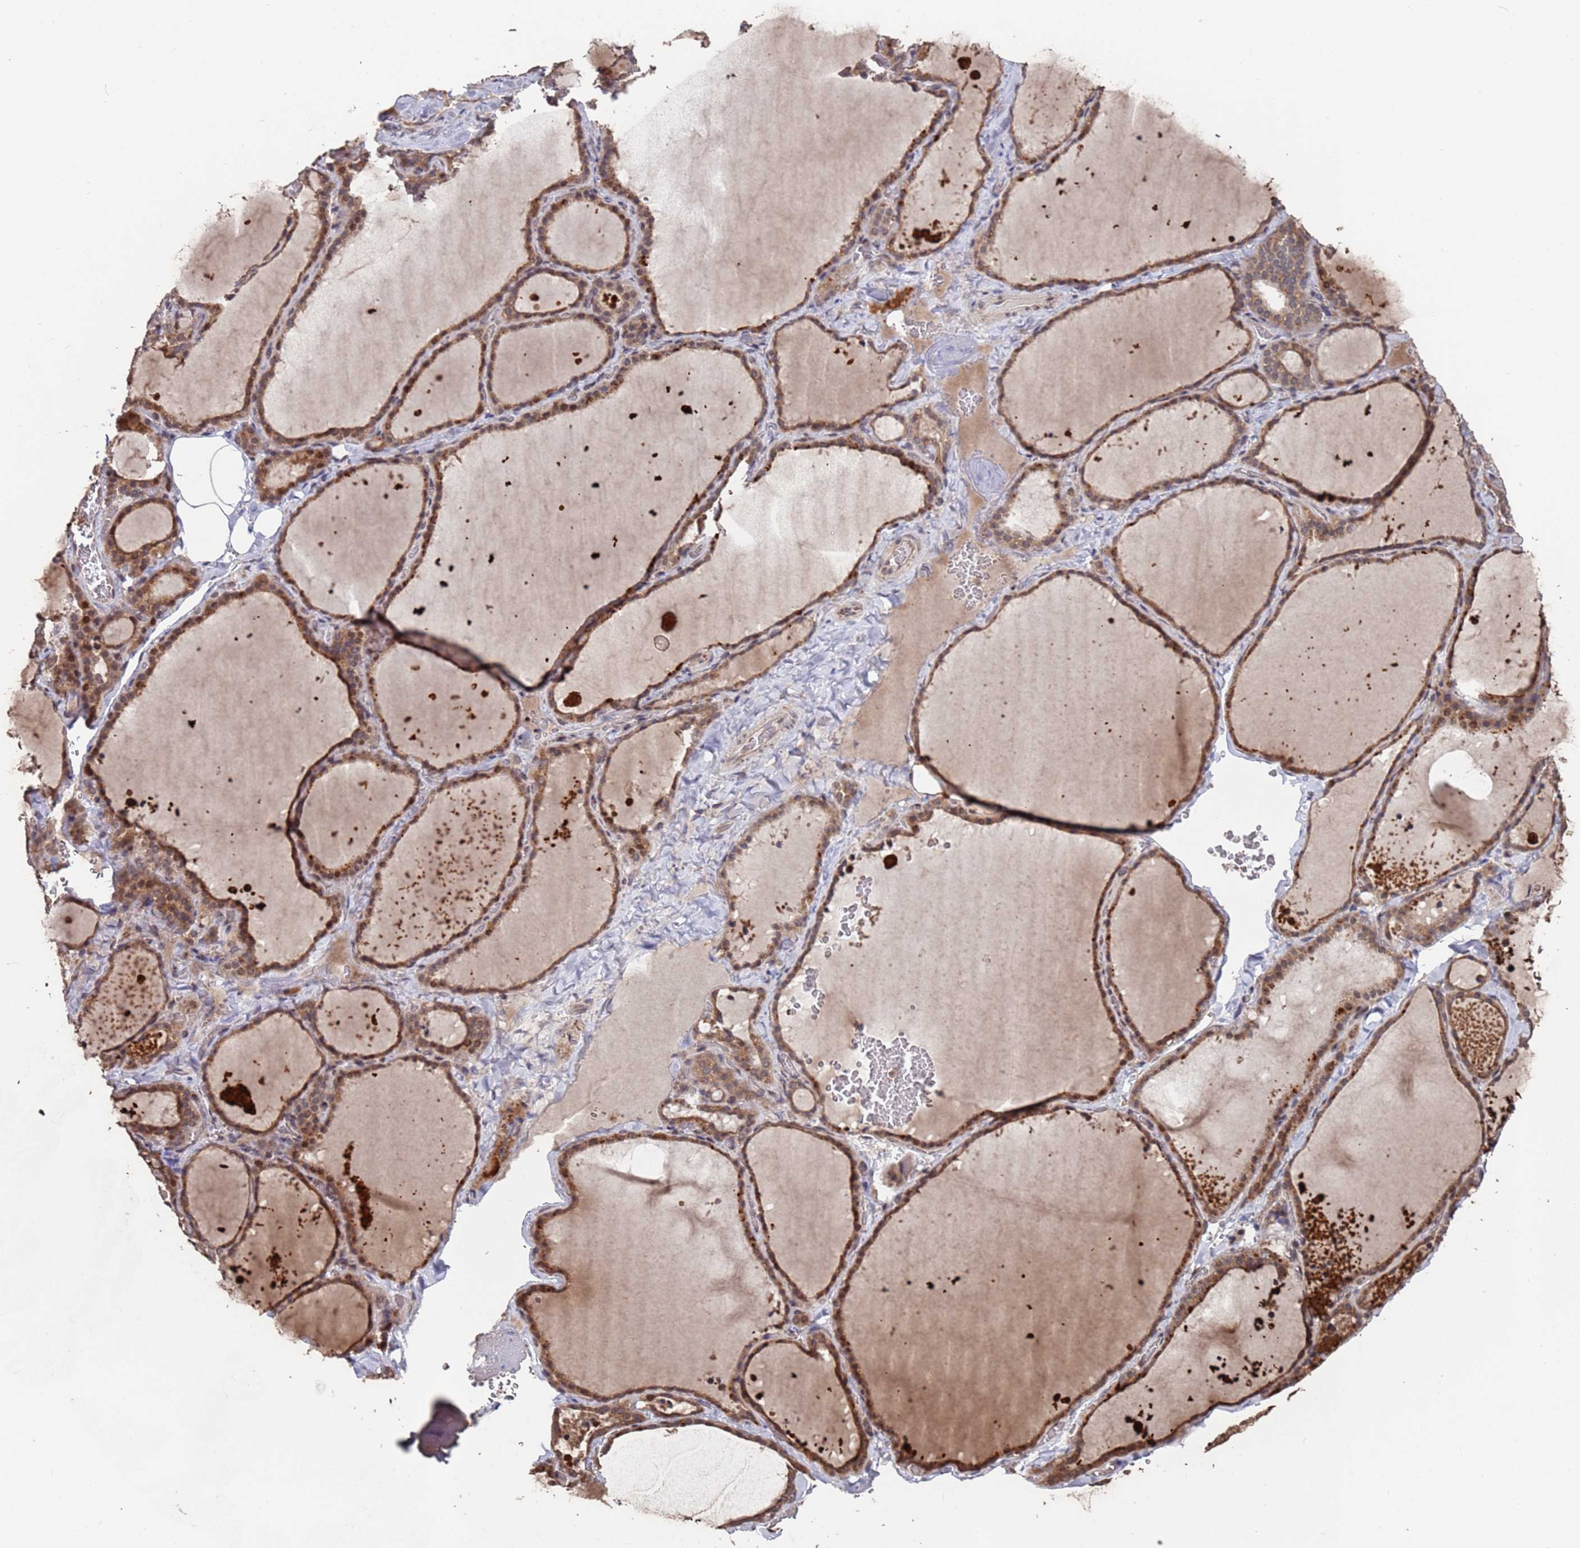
{"staining": {"intensity": "moderate", "quantity": ">75%", "location": "cytoplasmic/membranous"}, "tissue": "thyroid gland", "cell_type": "Glandular cells", "image_type": "normal", "snomed": [{"axis": "morphology", "description": "Normal tissue, NOS"}, {"axis": "topography", "description": "Thyroid gland"}], "caption": "Glandular cells show moderate cytoplasmic/membranous expression in about >75% of cells in benign thyroid gland.", "gene": "PRR7", "patient": {"sex": "female", "age": 22}}